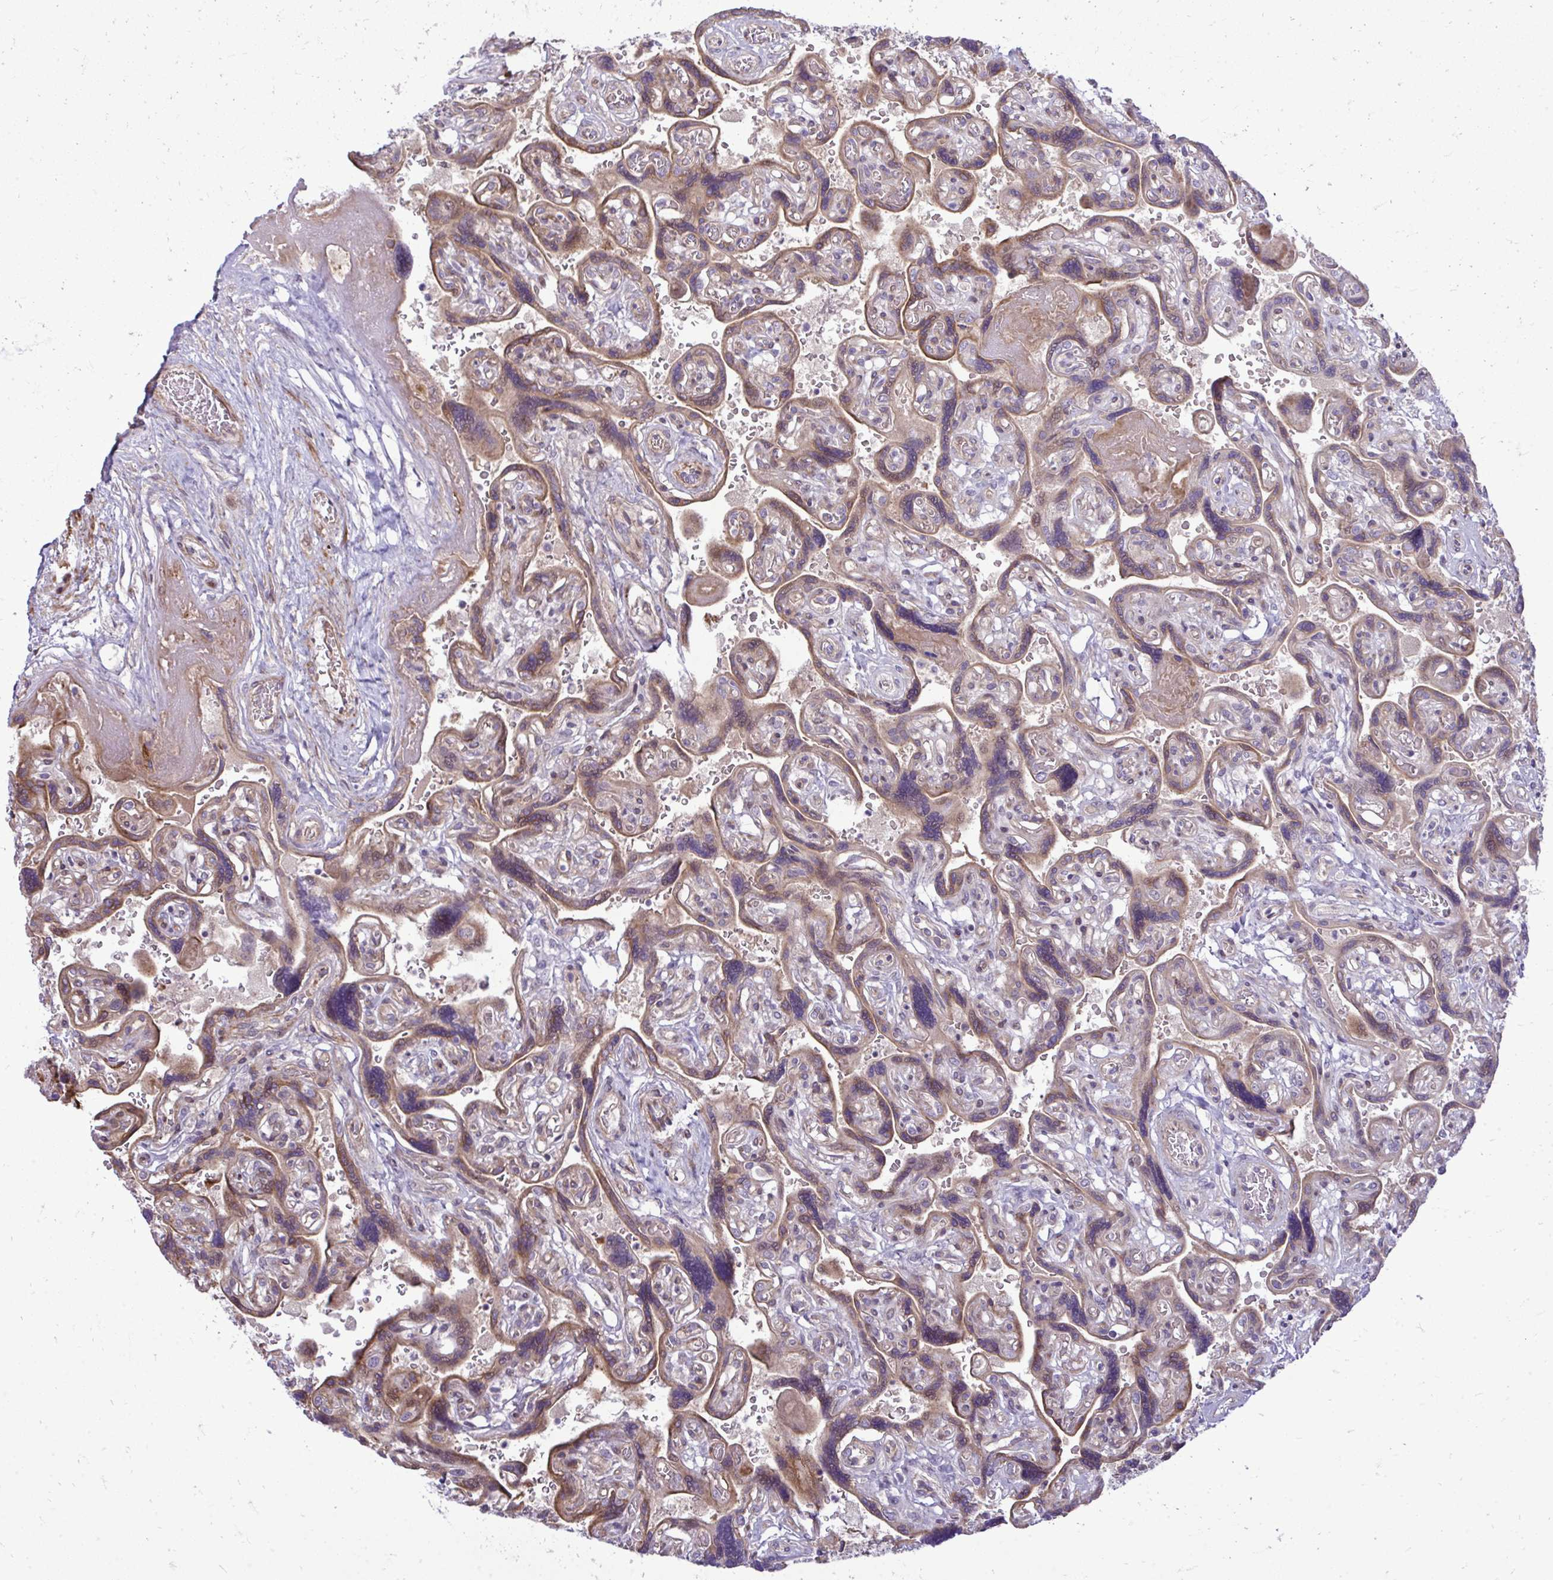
{"staining": {"intensity": "moderate", "quantity": "<25%", "location": "nuclear"}, "tissue": "placenta", "cell_type": "Decidual cells", "image_type": "normal", "snomed": [{"axis": "morphology", "description": "Normal tissue, NOS"}, {"axis": "topography", "description": "Placenta"}], "caption": "Normal placenta shows moderate nuclear expression in approximately <25% of decidual cells.", "gene": "ZSCAN9", "patient": {"sex": "female", "age": 32}}